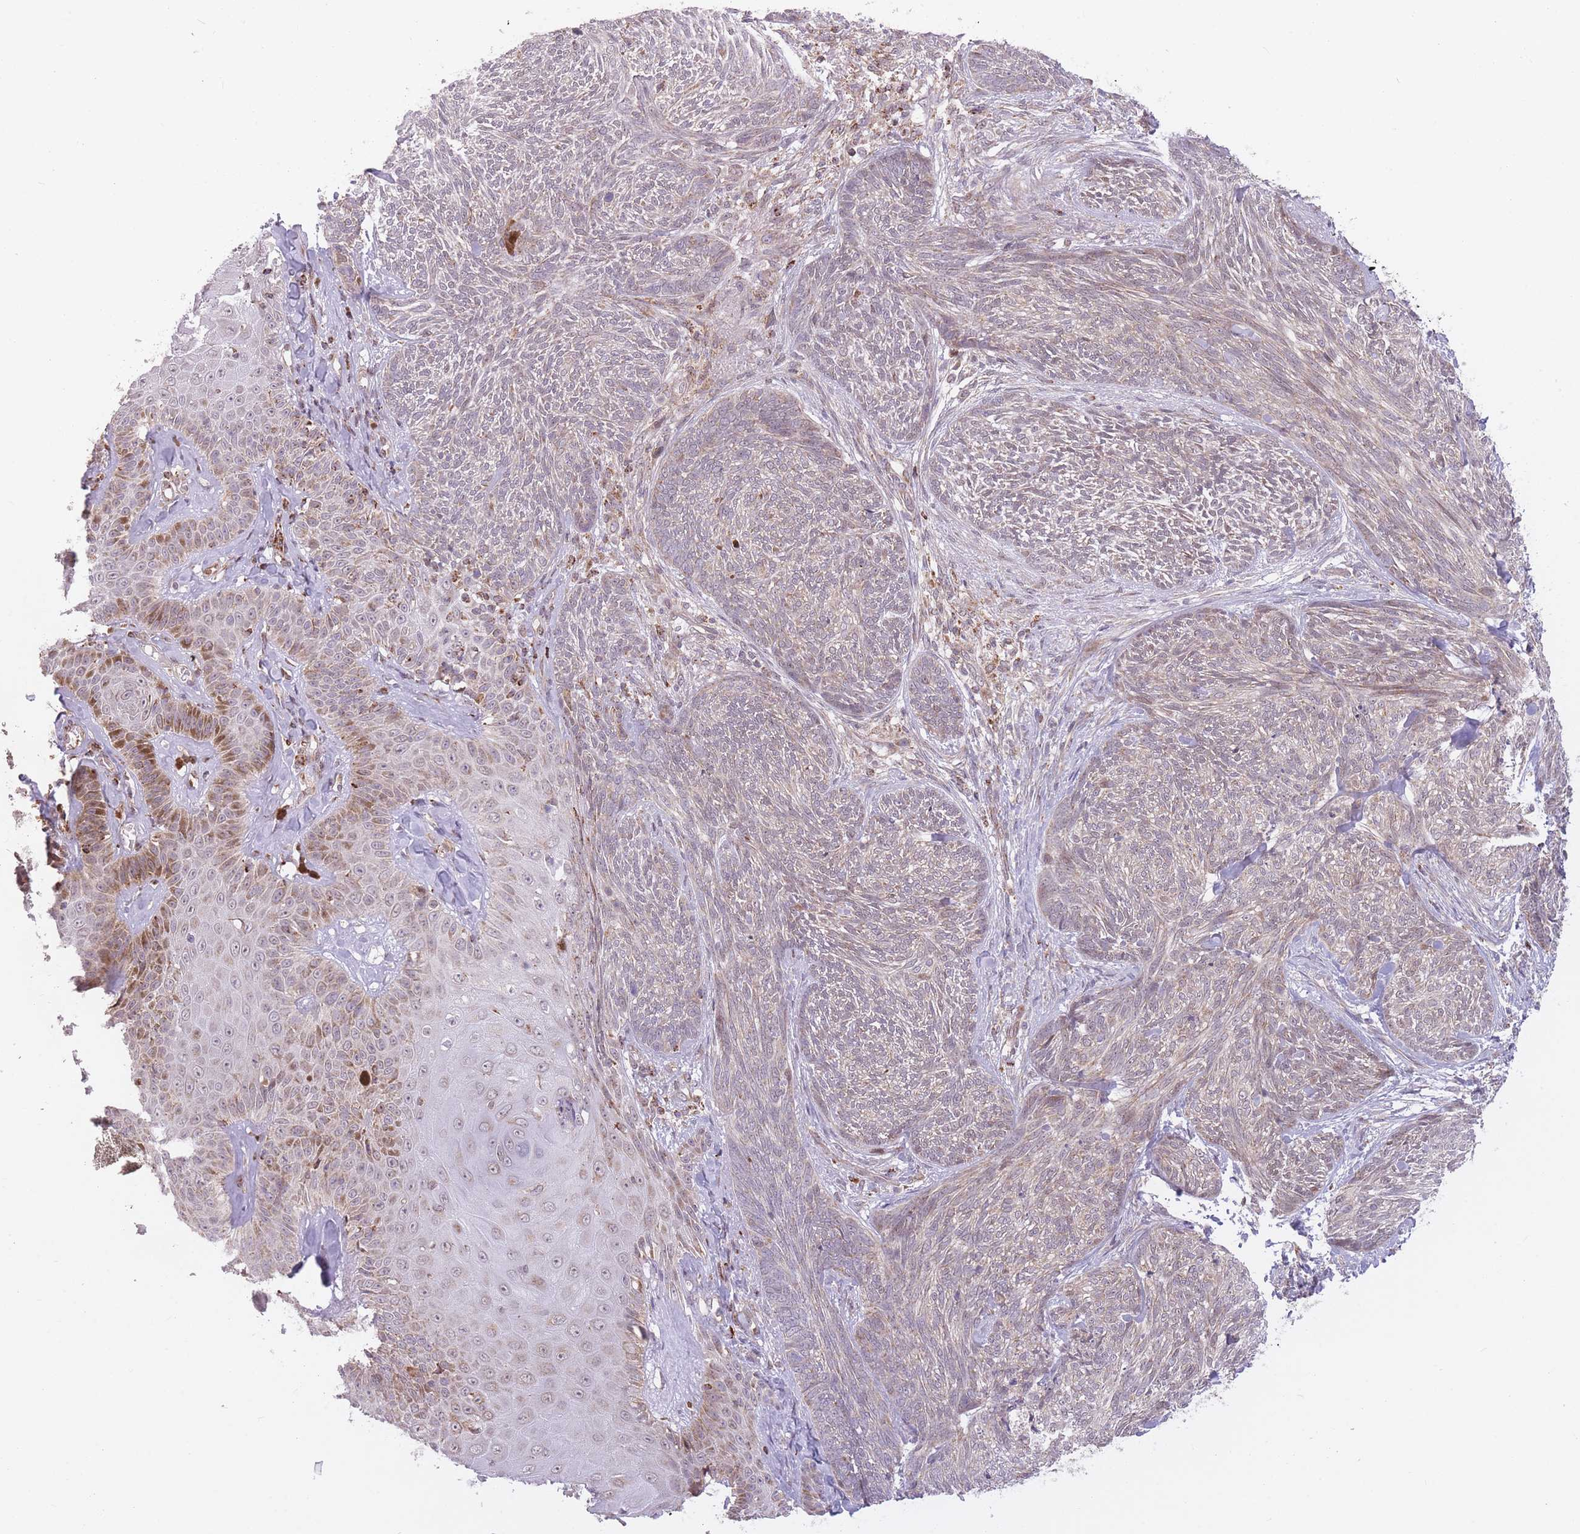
{"staining": {"intensity": "weak", "quantity": ">75%", "location": "cytoplasmic/membranous,nuclear"}, "tissue": "skin cancer", "cell_type": "Tumor cells", "image_type": "cancer", "snomed": [{"axis": "morphology", "description": "Basal cell carcinoma"}, {"axis": "topography", "description": "Skin"}], "caption": "An immunohistochemistry (IHC) micrograph of tumor tissue is shown. Protein staining in brown shows weak cytoplasmic/membranous and nuclear positivity in basal cell carcinoma (skin) within tumor cells. The staining was performed using DAB (3,3'-diaminobenzidine) to visualize the protein expression in brown, while the nuclei were stained in blue with hematoxylin (Magnification: 20x).", "gene": "DPYSL4", "patient": {"sex": "male", "age": 73}}